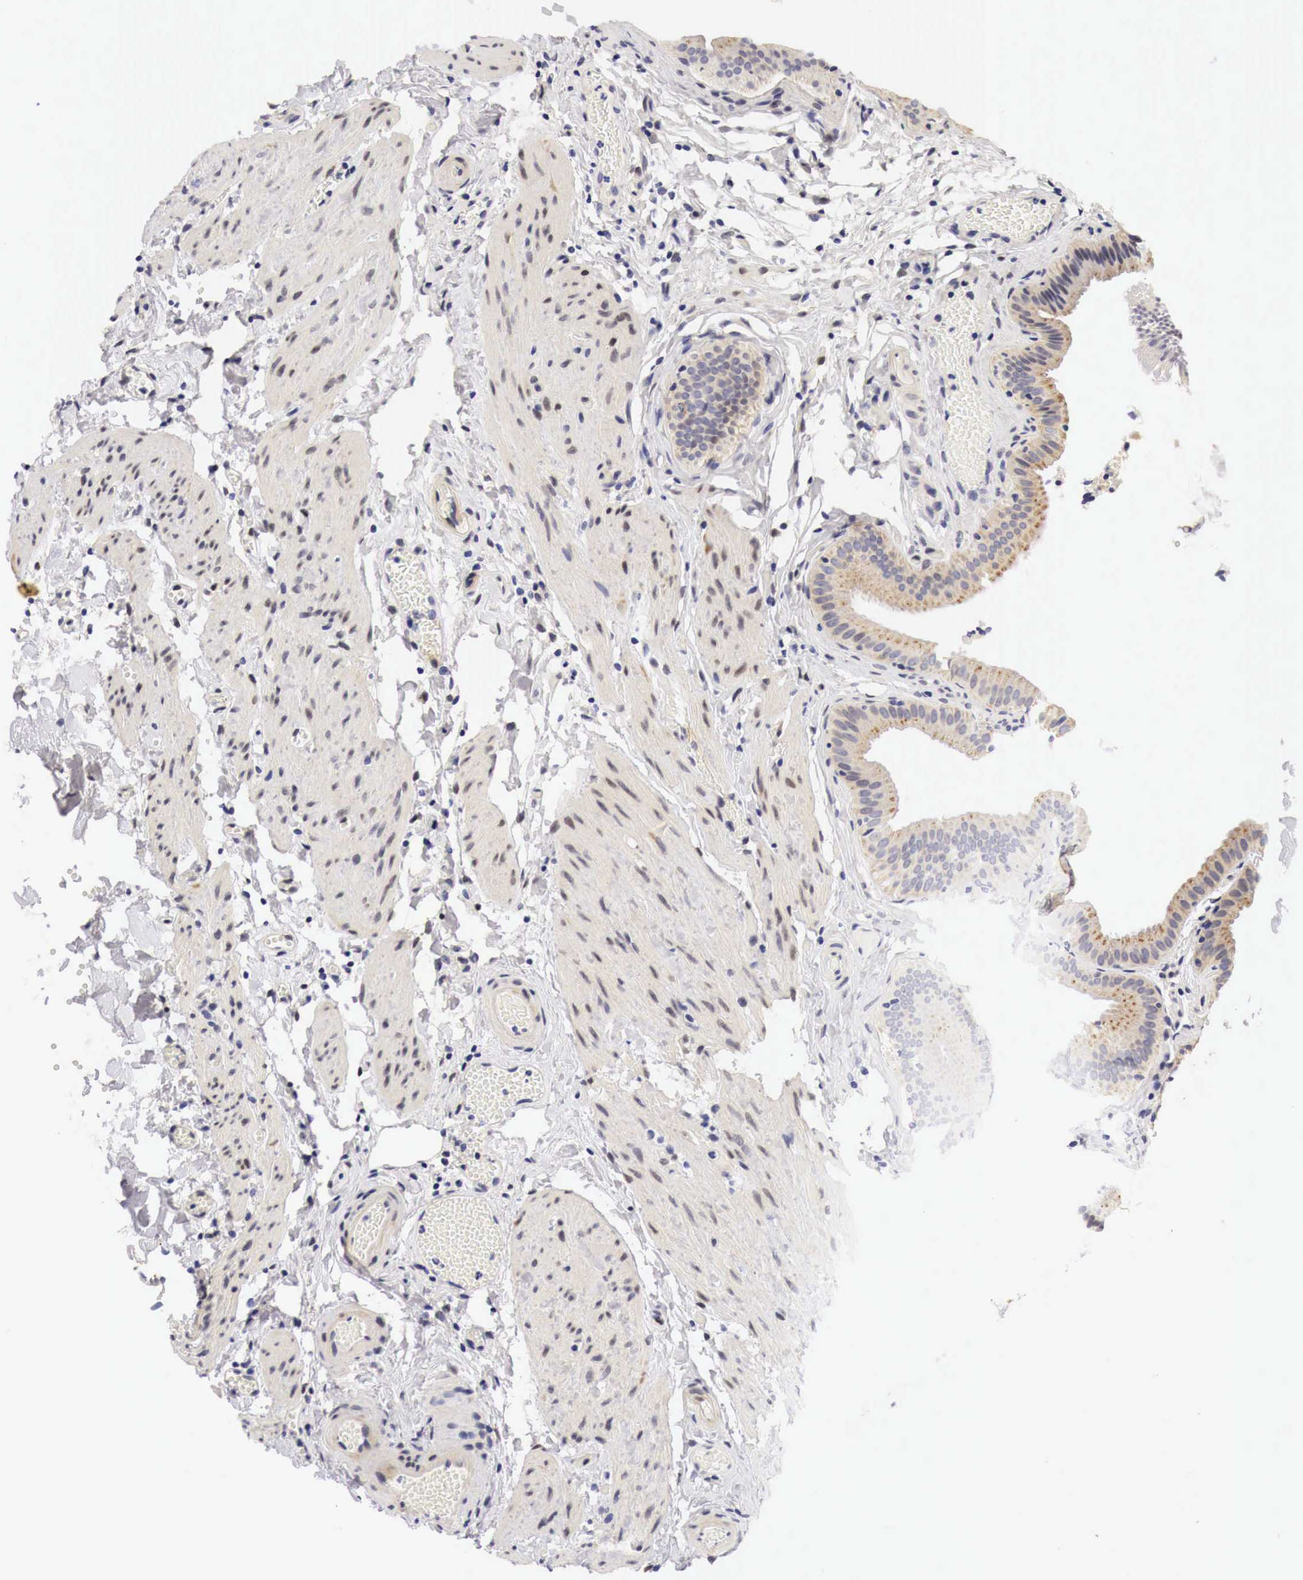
{"staining": {"intensity": "strong", "quantity": "<25%", "location": "cytoplasmic/membranous"}, "tissue": "gallbladder", "cell_type": "Glandular cells", "image_type": "normal", "snomed": [{"axis": "morphology", "description": "Normal tissue, NOS"}, {"axis": "topography", "description": "Gallbladder"}], "caption": "The immunohistochemical stain highlights strong cytoplasmic/membranous positivity in glandular cells of normal gallbladder. Immunohistochemistry (ihc) stains the protein of interest in brown and the nuclei are stained blue.", "gene": "CASP3", "patient": {"sex": "female", "age": 44}}